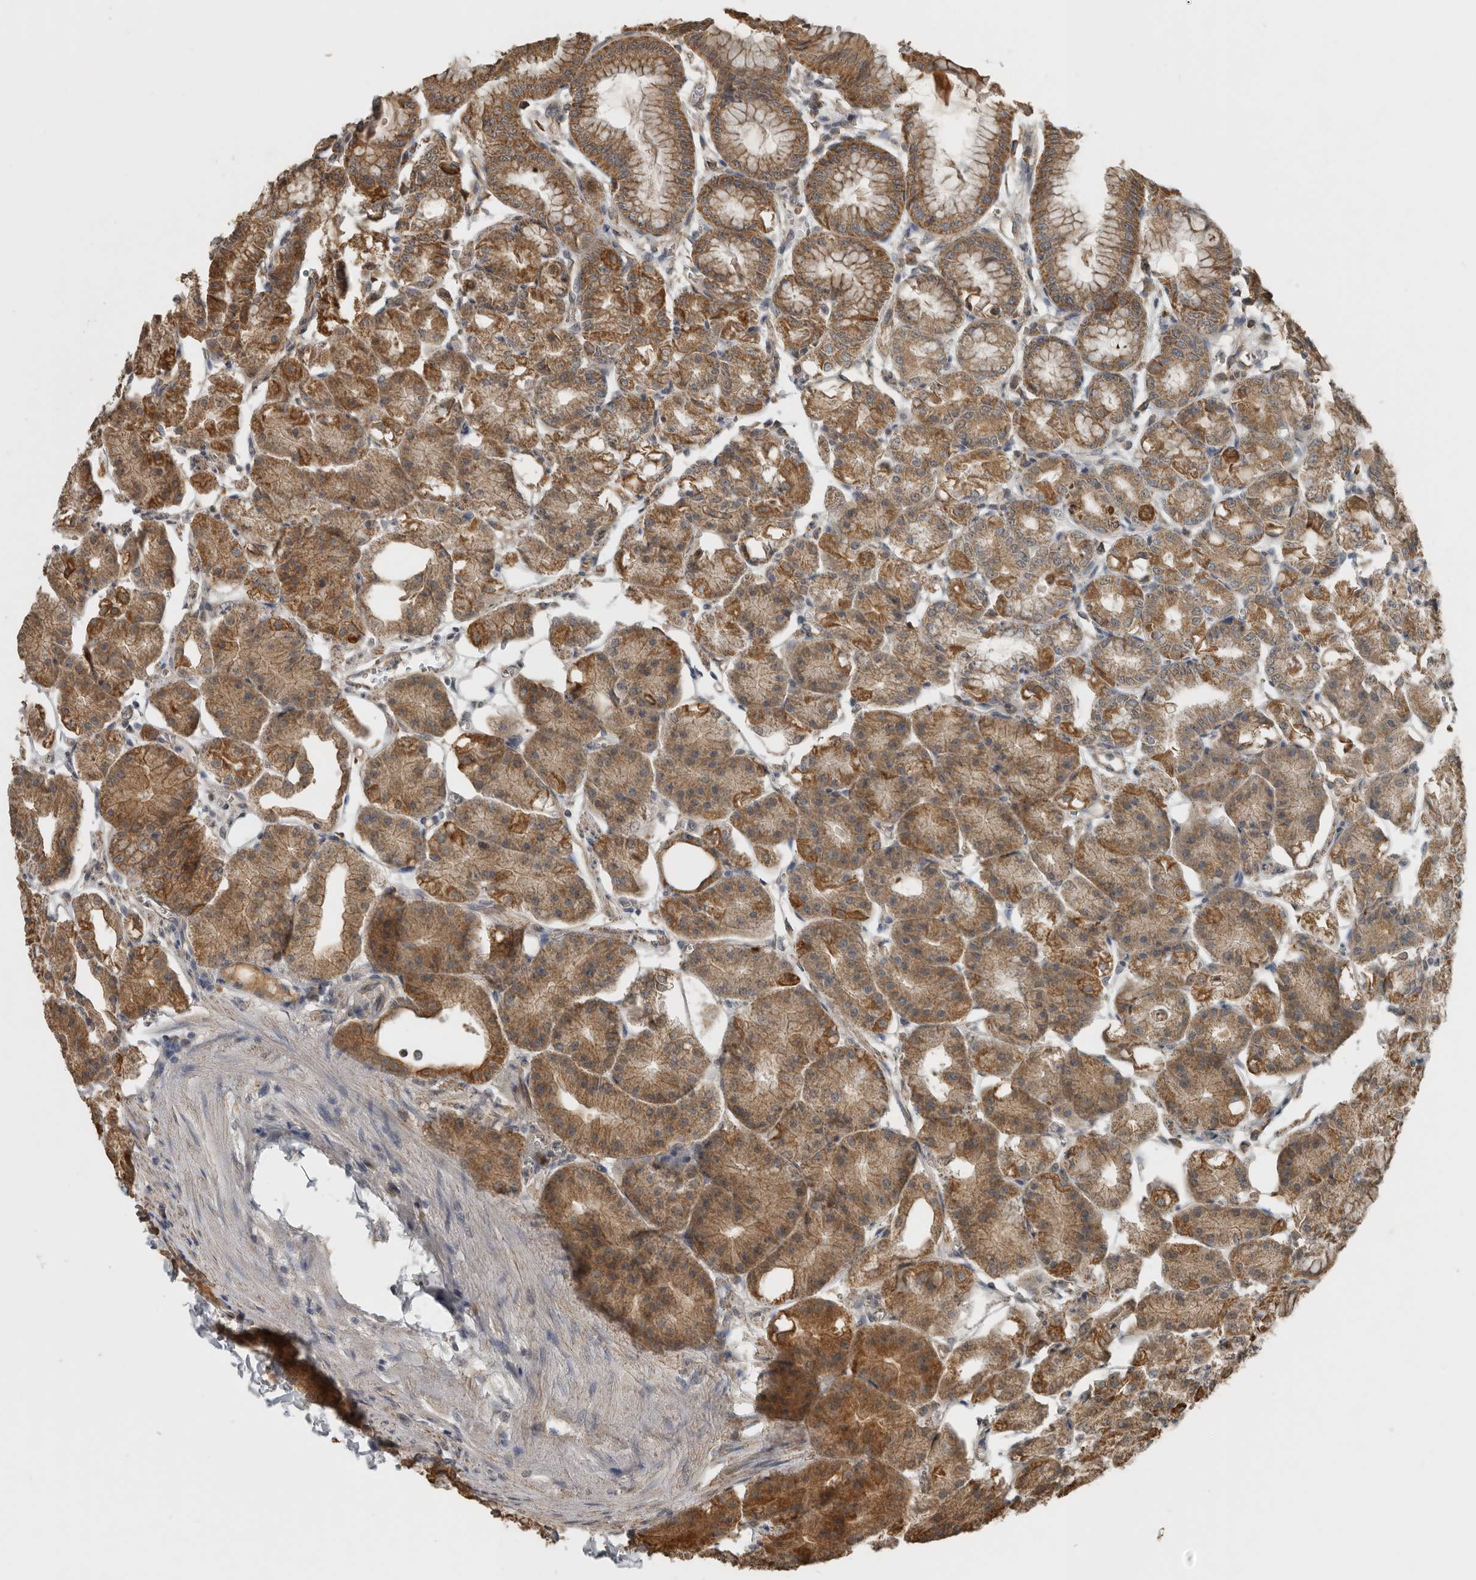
{"staining": {"intensity": "moderate", "quantity": ">75%", "location": "cytoplasmic/membranous"}, "tissue": "stomach", "cell_type": "Glandular cells", "image_type": "normal", "snomed": [{"axis": "morphology", "description": "Normal tissue, NOS"}, {"axis": "topography", "description": "Stomach, lower"}], "caption": "This image displays immunohistochemistry staining of unremarkable human stomach, with medium moderate cytoplasmic/membranous staining in approximately >75% of glandular cells.", "gene": "AFAP1", "patient": {"sex": "male", "age": 71}}